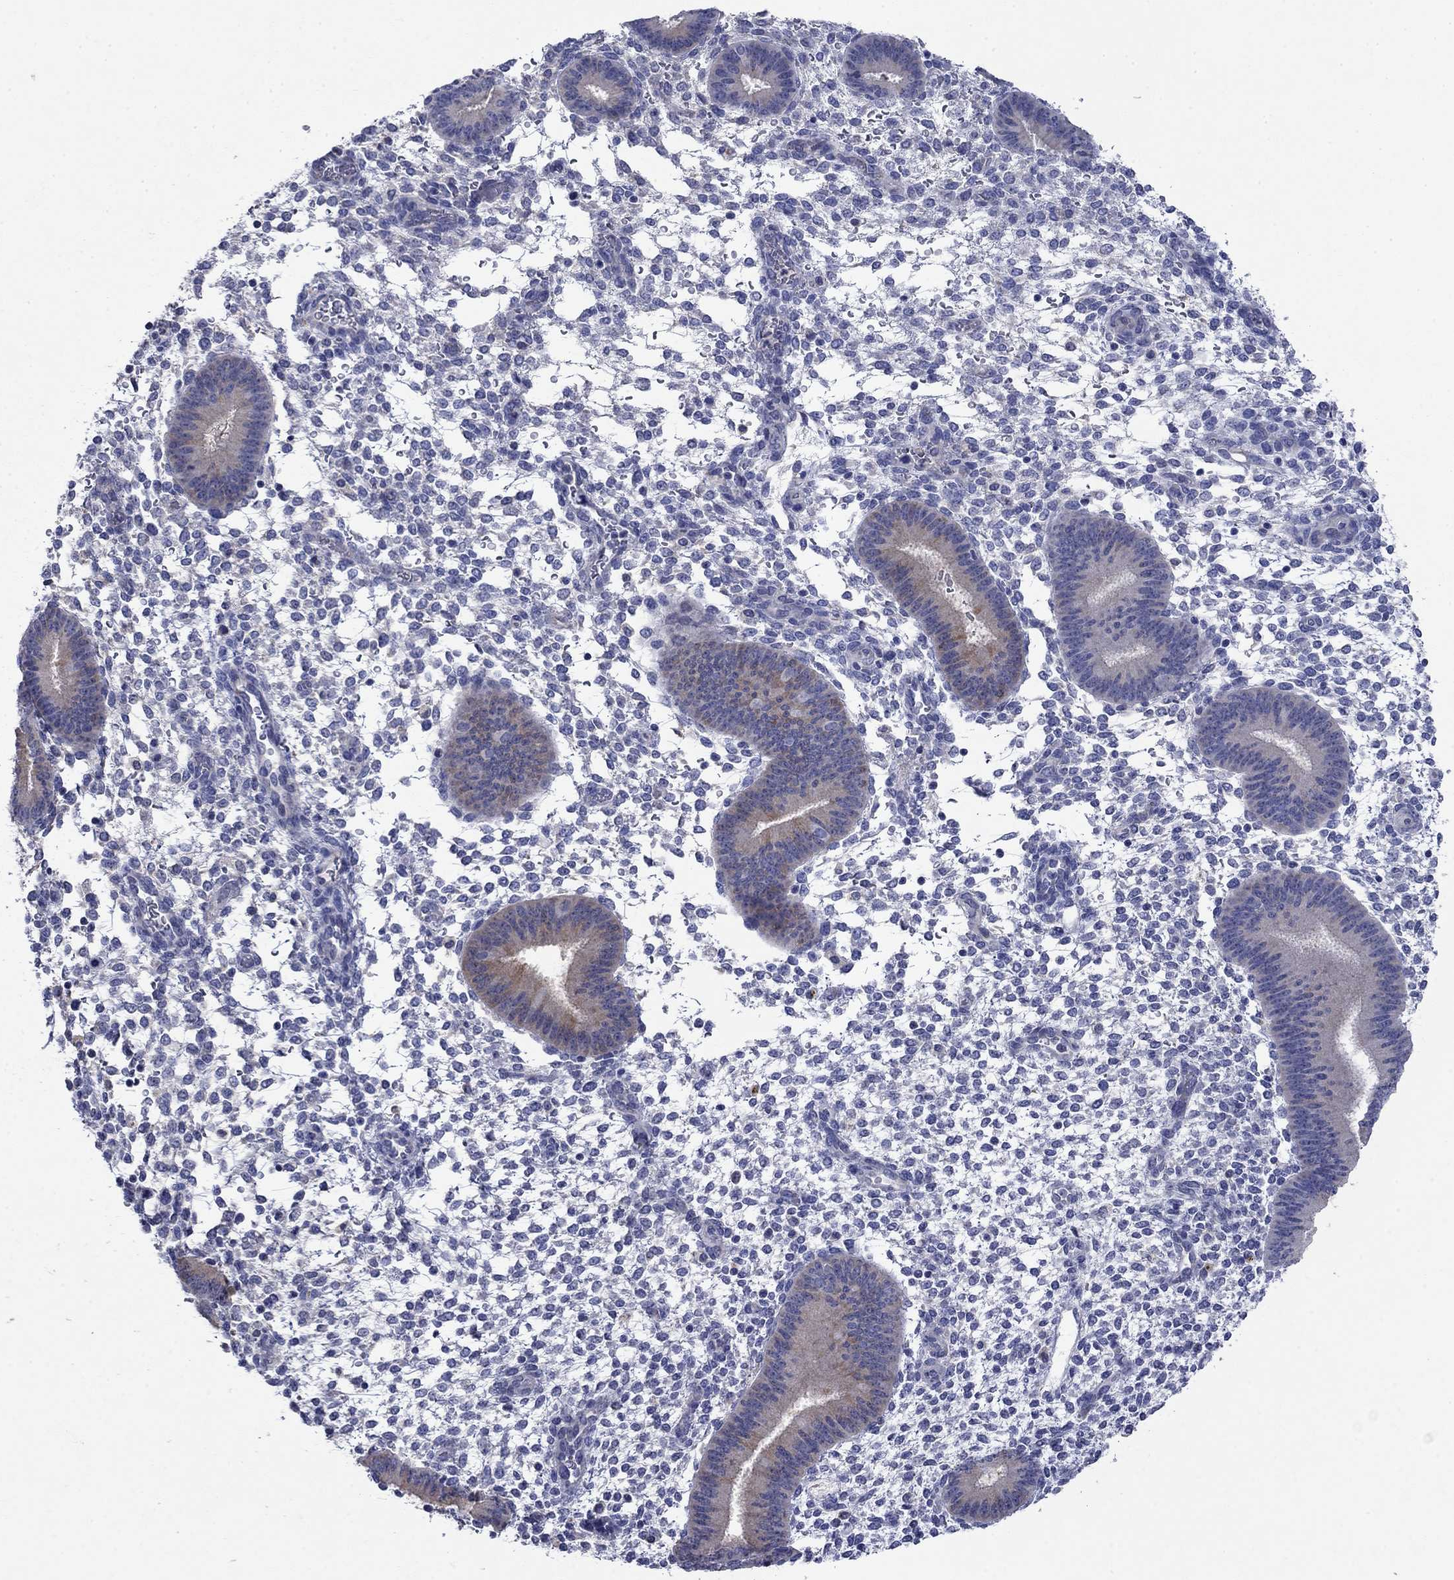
{"staining": {"intensity": "negative", "quantity": "none", "location": "none"}, "tissue": "endometrium", "cell_type": "Cells in endometrial stroma", "image_type": "normal", "snomed": [{"axis": "morphology", "description": "Normal tissue, NOS"}, {"axis": "topography", "description": "Endometrium"}], "caption": "Cells in endometrial stroma show no significant protein staining in unremarkable endometrium.", "gene": "SULT2B1", "patient": {"sex": "female", "age": 39}}